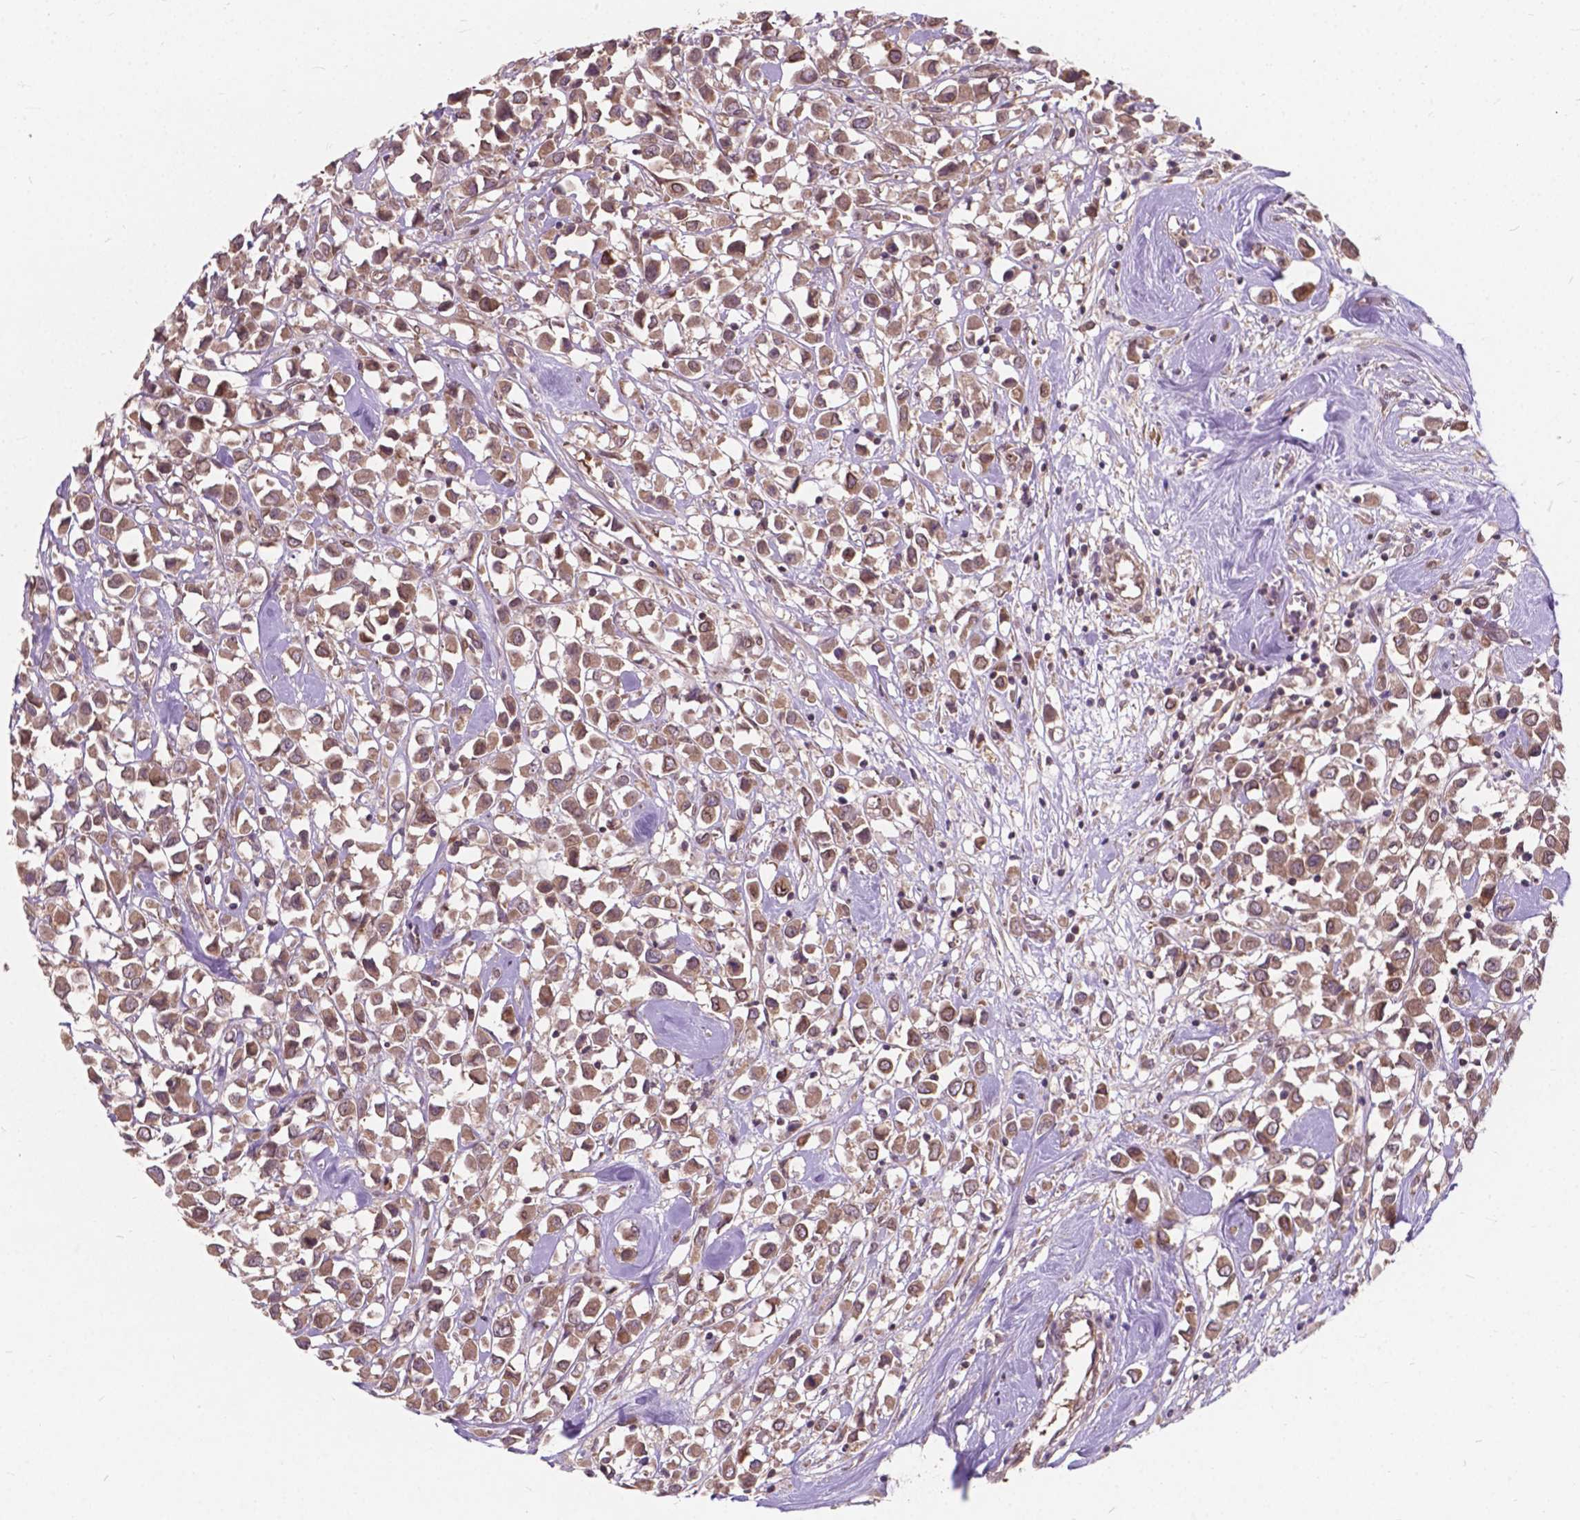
{"staining": {"intensity": "weak", "quantity": ">75%", "location": "cytoplasmic/membranous"}, "tissue": "breast cancer", "cell_type": "Tumor cells", "image_type": "cancer", "snomed": [{"axis": "morphology", "description": "Duct carcinoma"}, {"axis": "topography", "description": "Breast"}], "caption": "Immunohistochemistry (IHC) photomicrograph of human breast invasive ductal carcinoma stained for a protein (brown), which demonstrates low levels of weak cytoplasmic/membranous positivity in approximately >75% of tumor cells.", "gene": "MRPL33", "patient": {"sex": "female", "age": 61}}